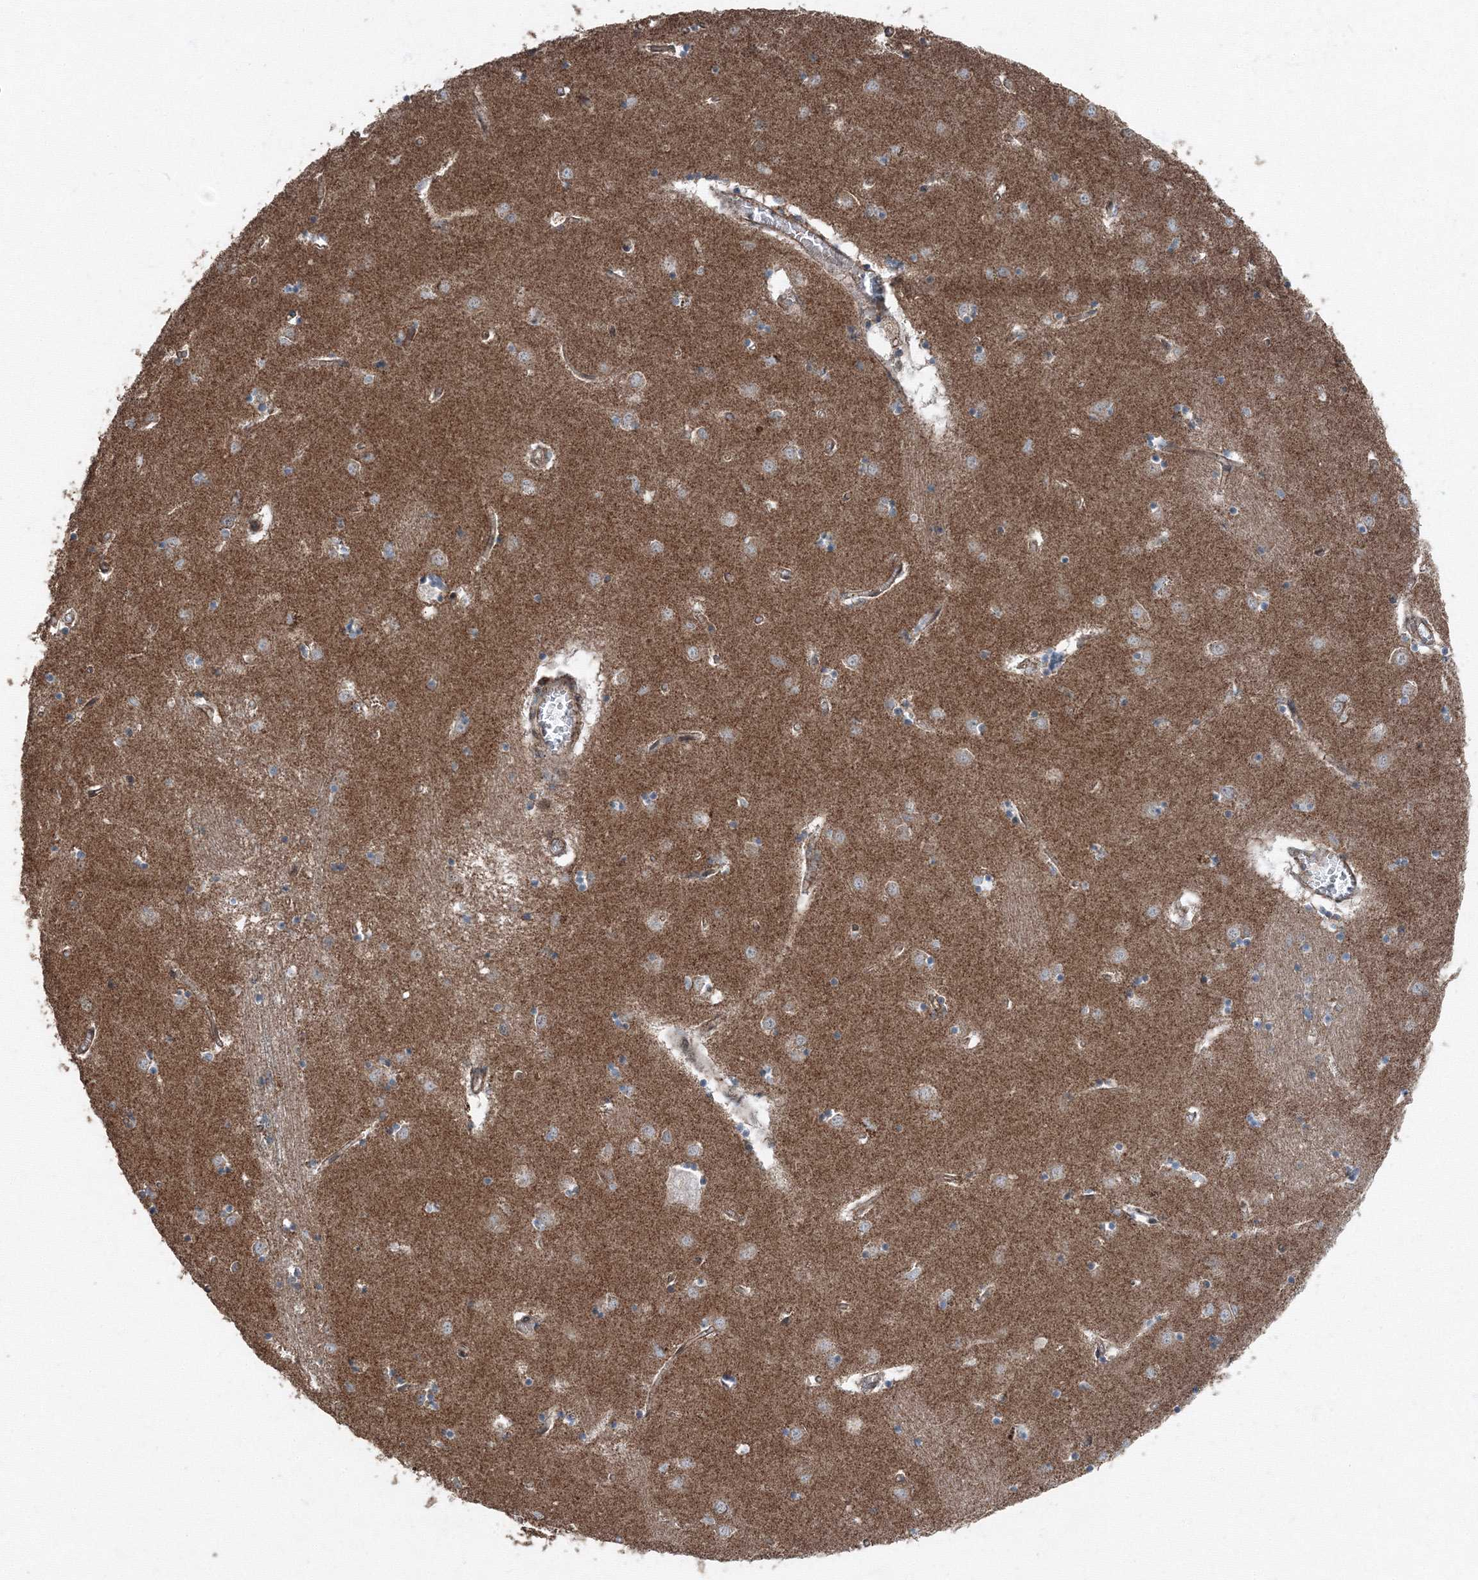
{"staining": {"intensity": "strong", "quantity": "<25%", "location": "cytoplasmic/membranous"}, "tissue": "caudate", "cell_type": "Glial cells", "image_type": "normal", "snomed": [{"axis": "morphology", "description": "Normal tissue, NOS"}, {"axis": "topography", "description": "Lateral ventricle wall"}], "caption": "This image shows normal caudate stained with immunohistochemistry (IHC) to label a protein in brown. The cytoplasmic/membranous of glial cells show strong positivity for the protein. Nuclei are counter-stained blue.", "gene": "AASDH", "patient": {"sex": "male", "age": 70}}